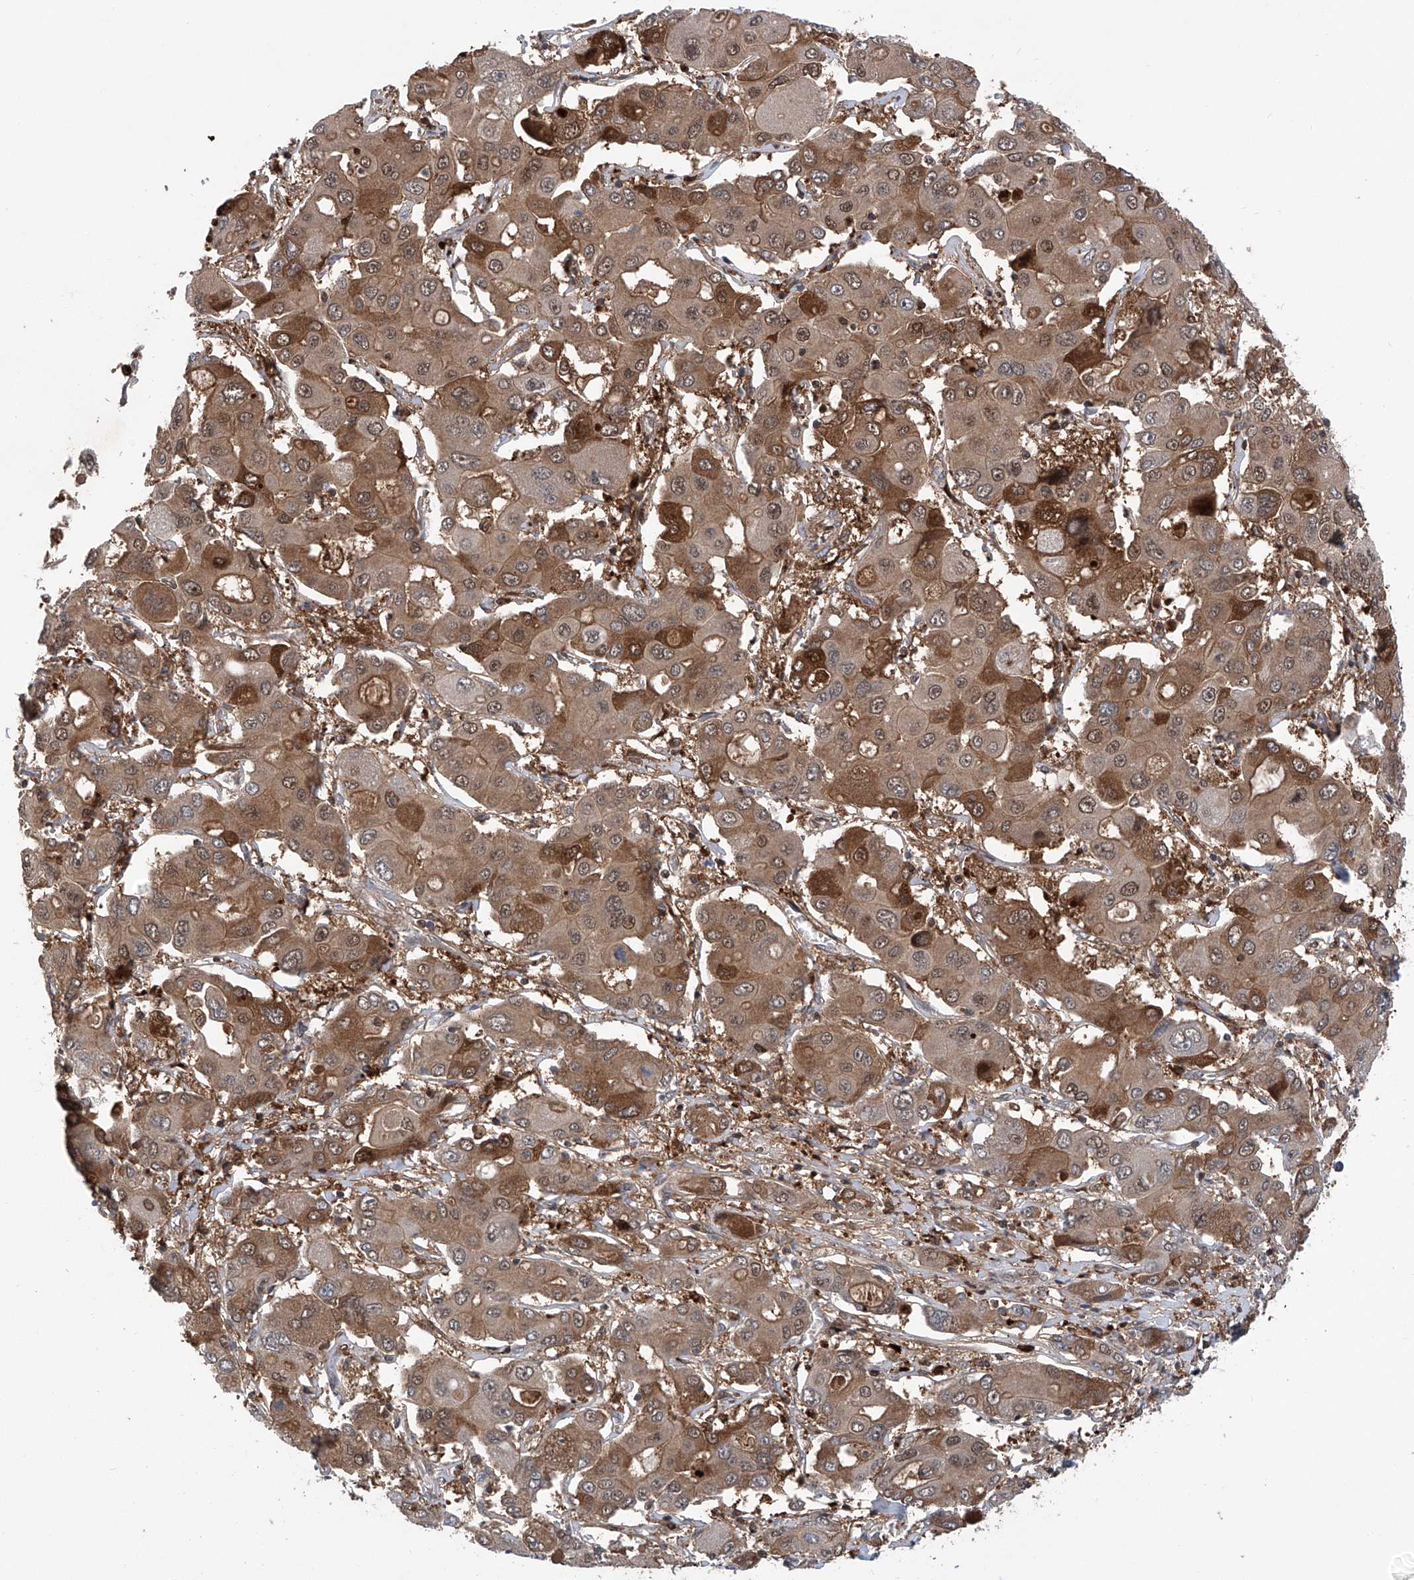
{"staining": {"intensity": "moderate", "quantity": ">75%", "location": "cytoplasmic/membranous,nuclear"}, "tissue": "liver cancer", "cell_type": "Tumor cells", "image_type": "cancer", "snomed": [{"axis": "morphology", "description": "Cholangiocarcinoma"}, {"axis": "topography", "description": "Liver"}], "caption": "Immunohistochemistry (IHC) (DAB (3,3'-diaminobenzidine)) staining of human cholangiocarcinoma (liver) exhibits moderate cytoplasmic/membranous and nuclear protein positivity in approximately >75% of tumor cells.", "gene": "ASCC3", "patient": {"sex": "male", "age": 67}}